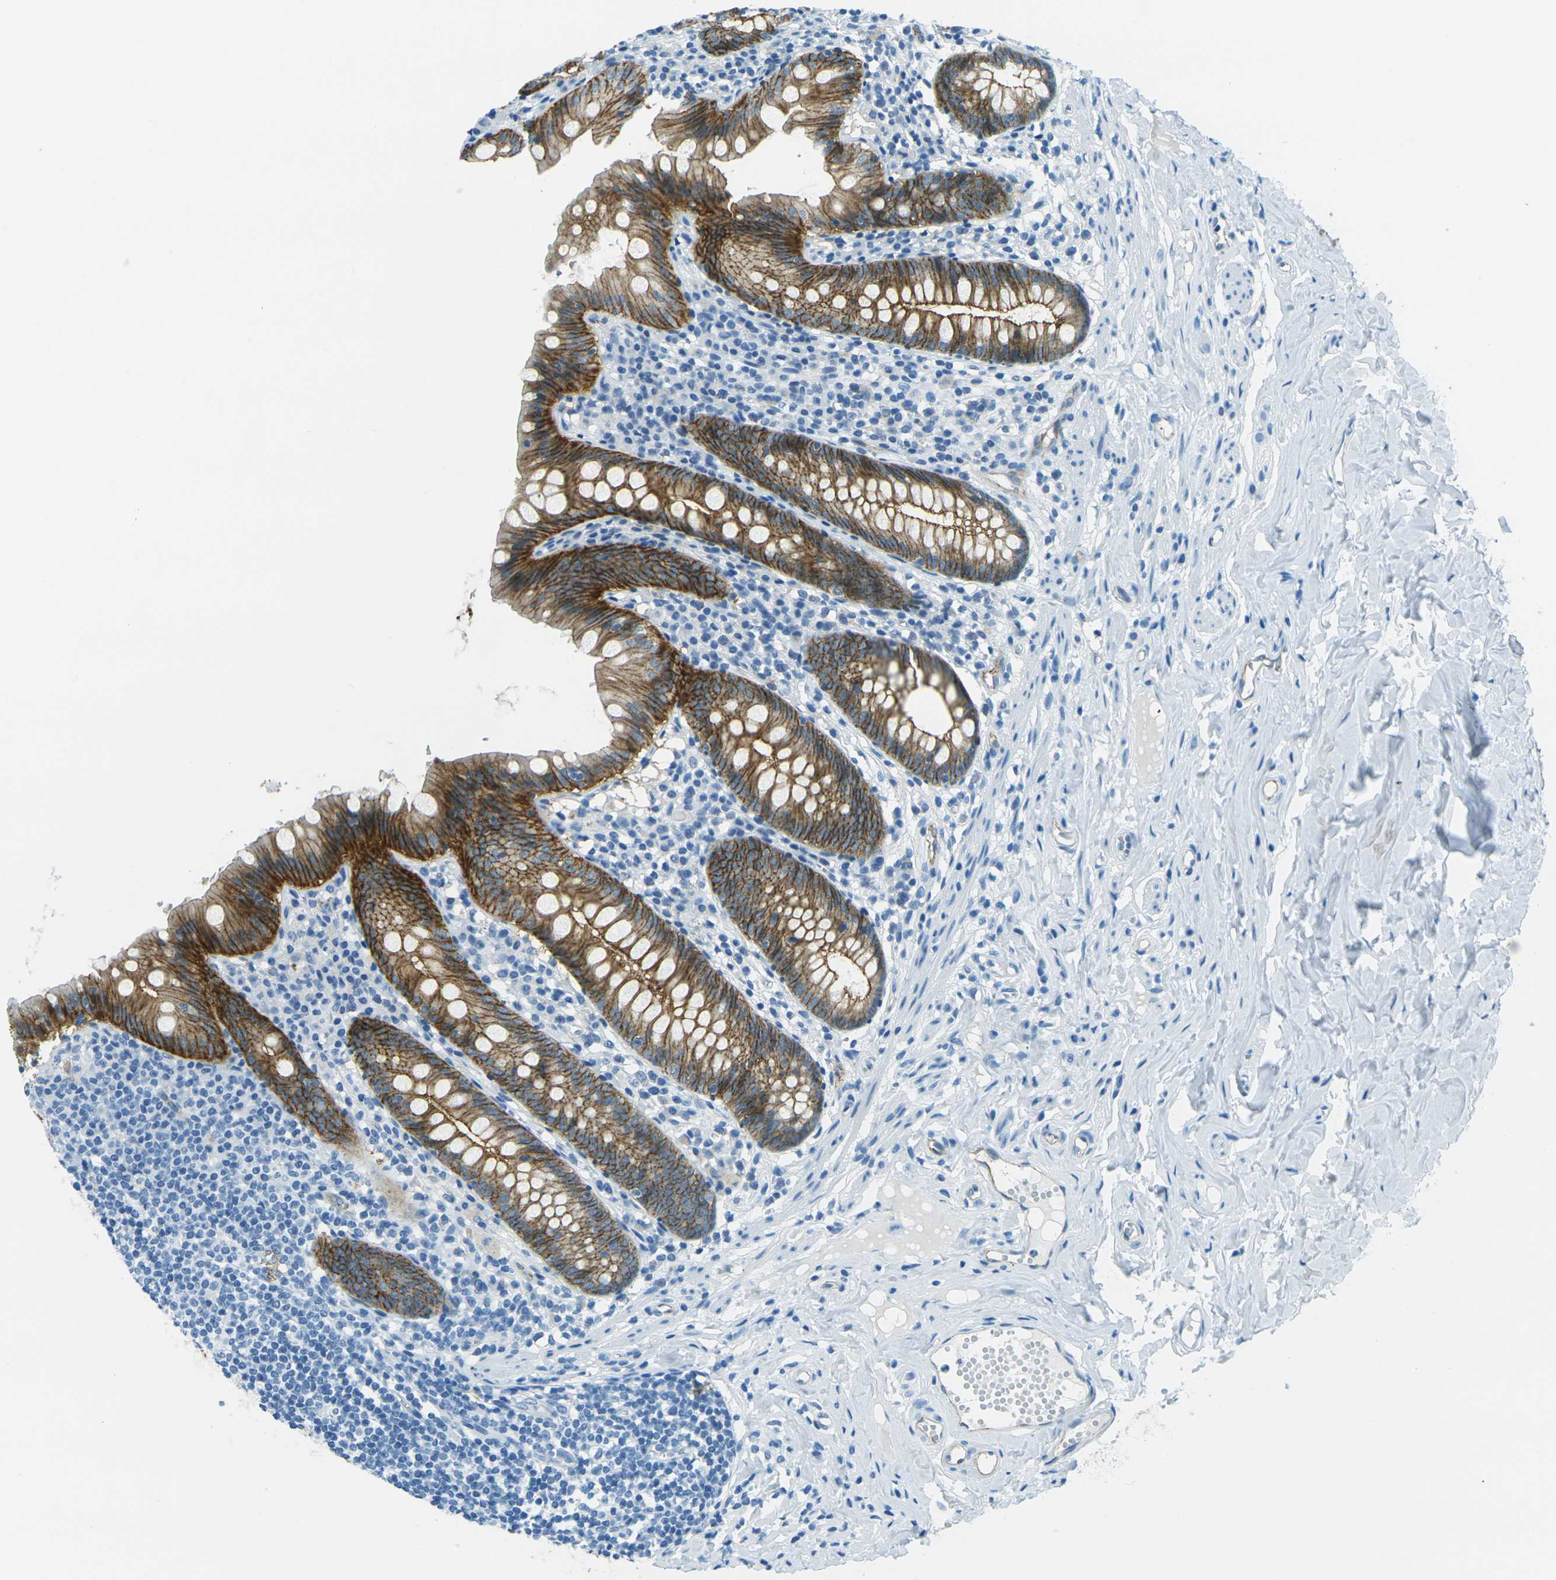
{"staining": {"intensity": "strong", "quantity": ">75%", "location": "cytoplasmic/membranous"}, "tissue": "appendix", "cell_type": "Glandular cells", "image_type": "normal", "snomed": [{"axis": "morphology", "description": "Normal tissue, NOS"}, {"axis": "topography", "description": "Appendix"}], "caption": "Protein positivity by immunohistochemistry shows strong cytoplasmic/membranous positivity in about >75% of glandular cells in unremarkable appendix. (Brightfield microscopy of DAB IHC at high magnification).", "gene": "OCLN", "patient": {"sex": "male", "age": 52}}